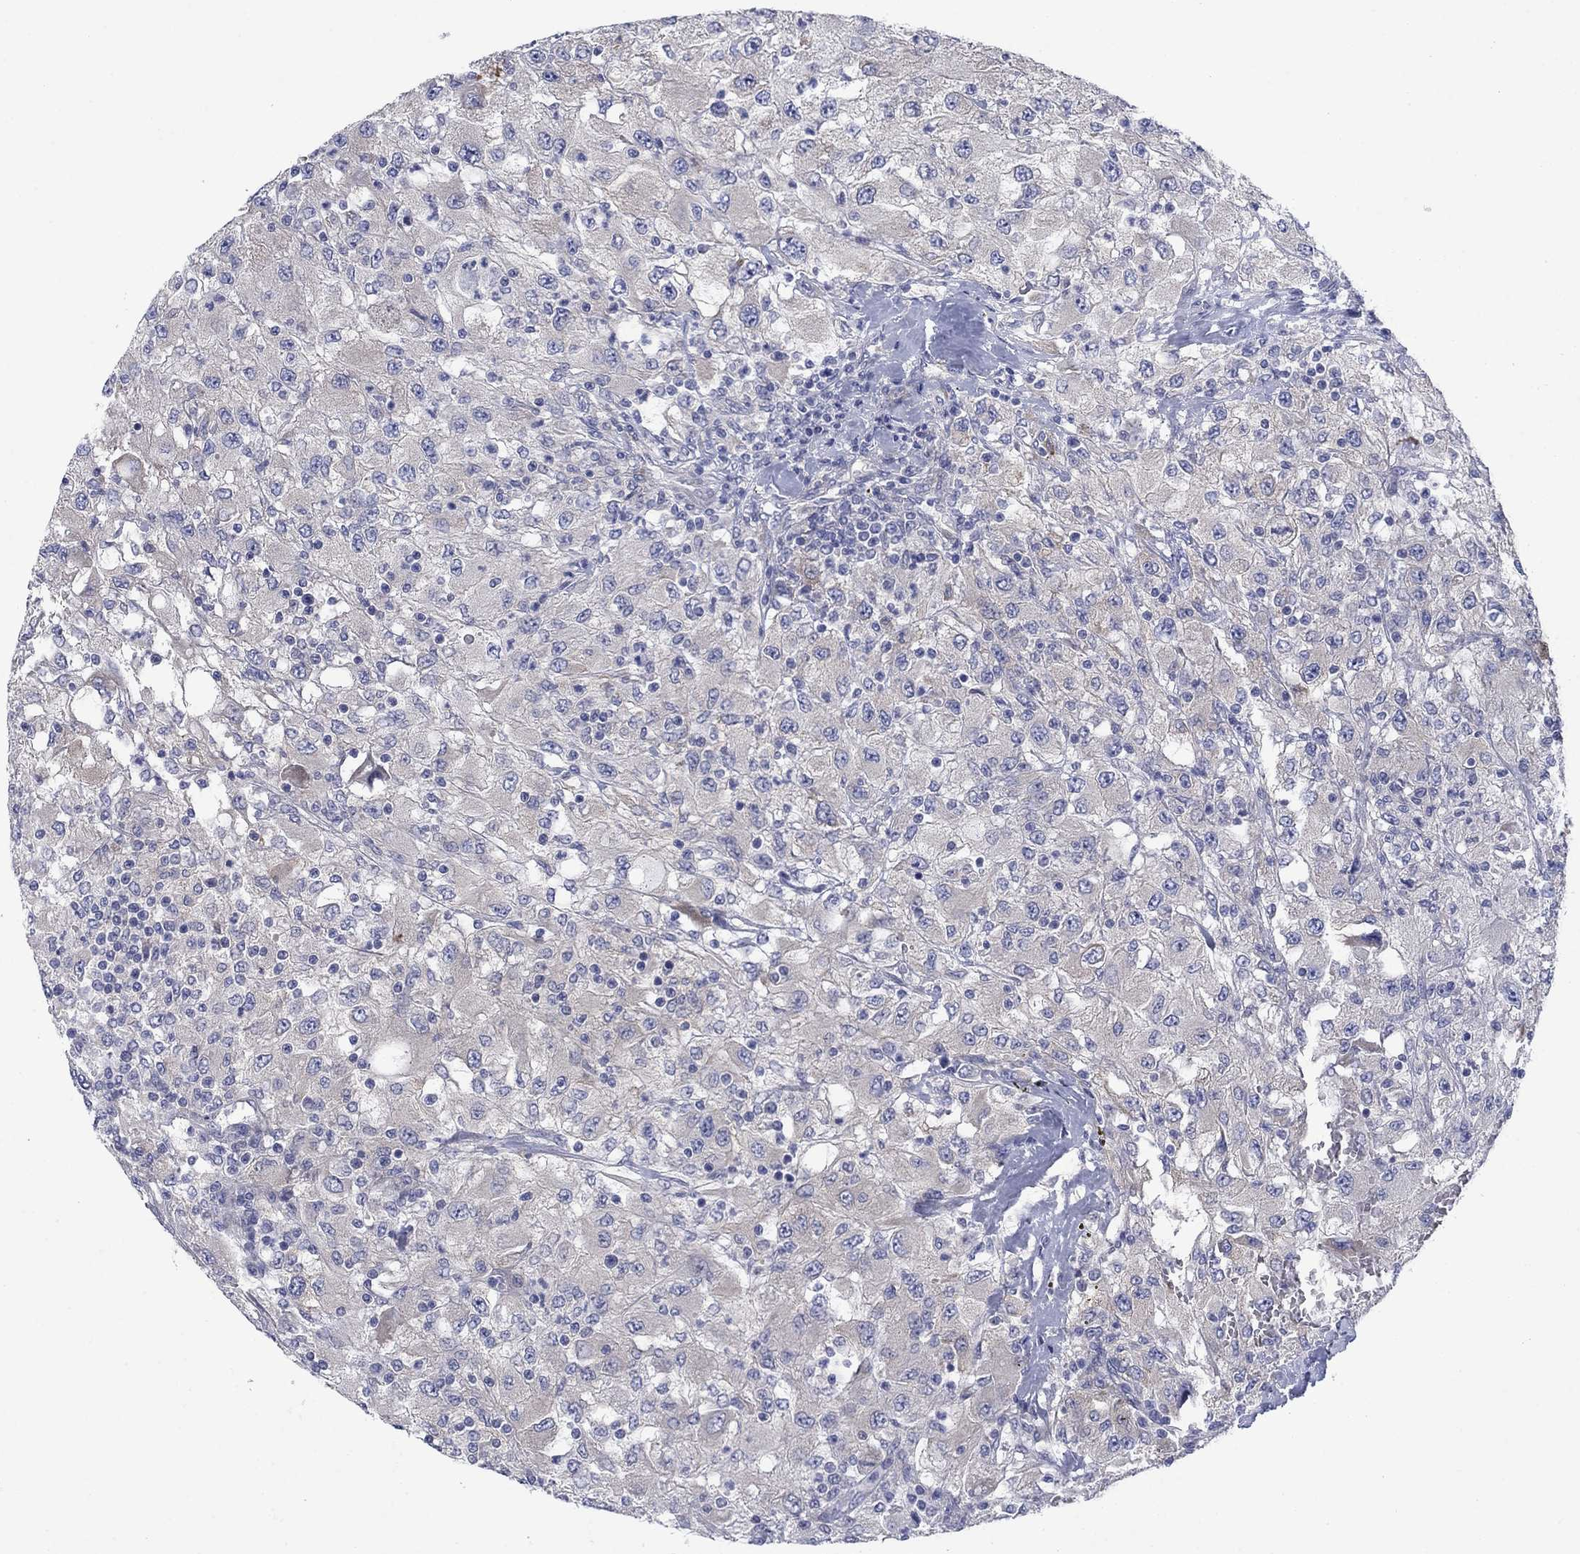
{"staining": {"intensity": "moderate", "quantity": "<25%", "location": "cytoplasmic/membranous"}, "tissue": "renal cancer", "cell_type": "Tumor cells", "image_type": "cancer", "snomed": [{"axis": "morphology", "description": "Adenocarcinoma, NOS"}, {"axis": "topography", "description": "Kidney"}], "caption": "Immunohistochemical staining of renal adenocarcinoma shows low levels of moderate cytoplasmic/membranous staining in about <25% of tumor cells.", "gene": "FXR1", "patient": {"sex": "female", "age": 67}}